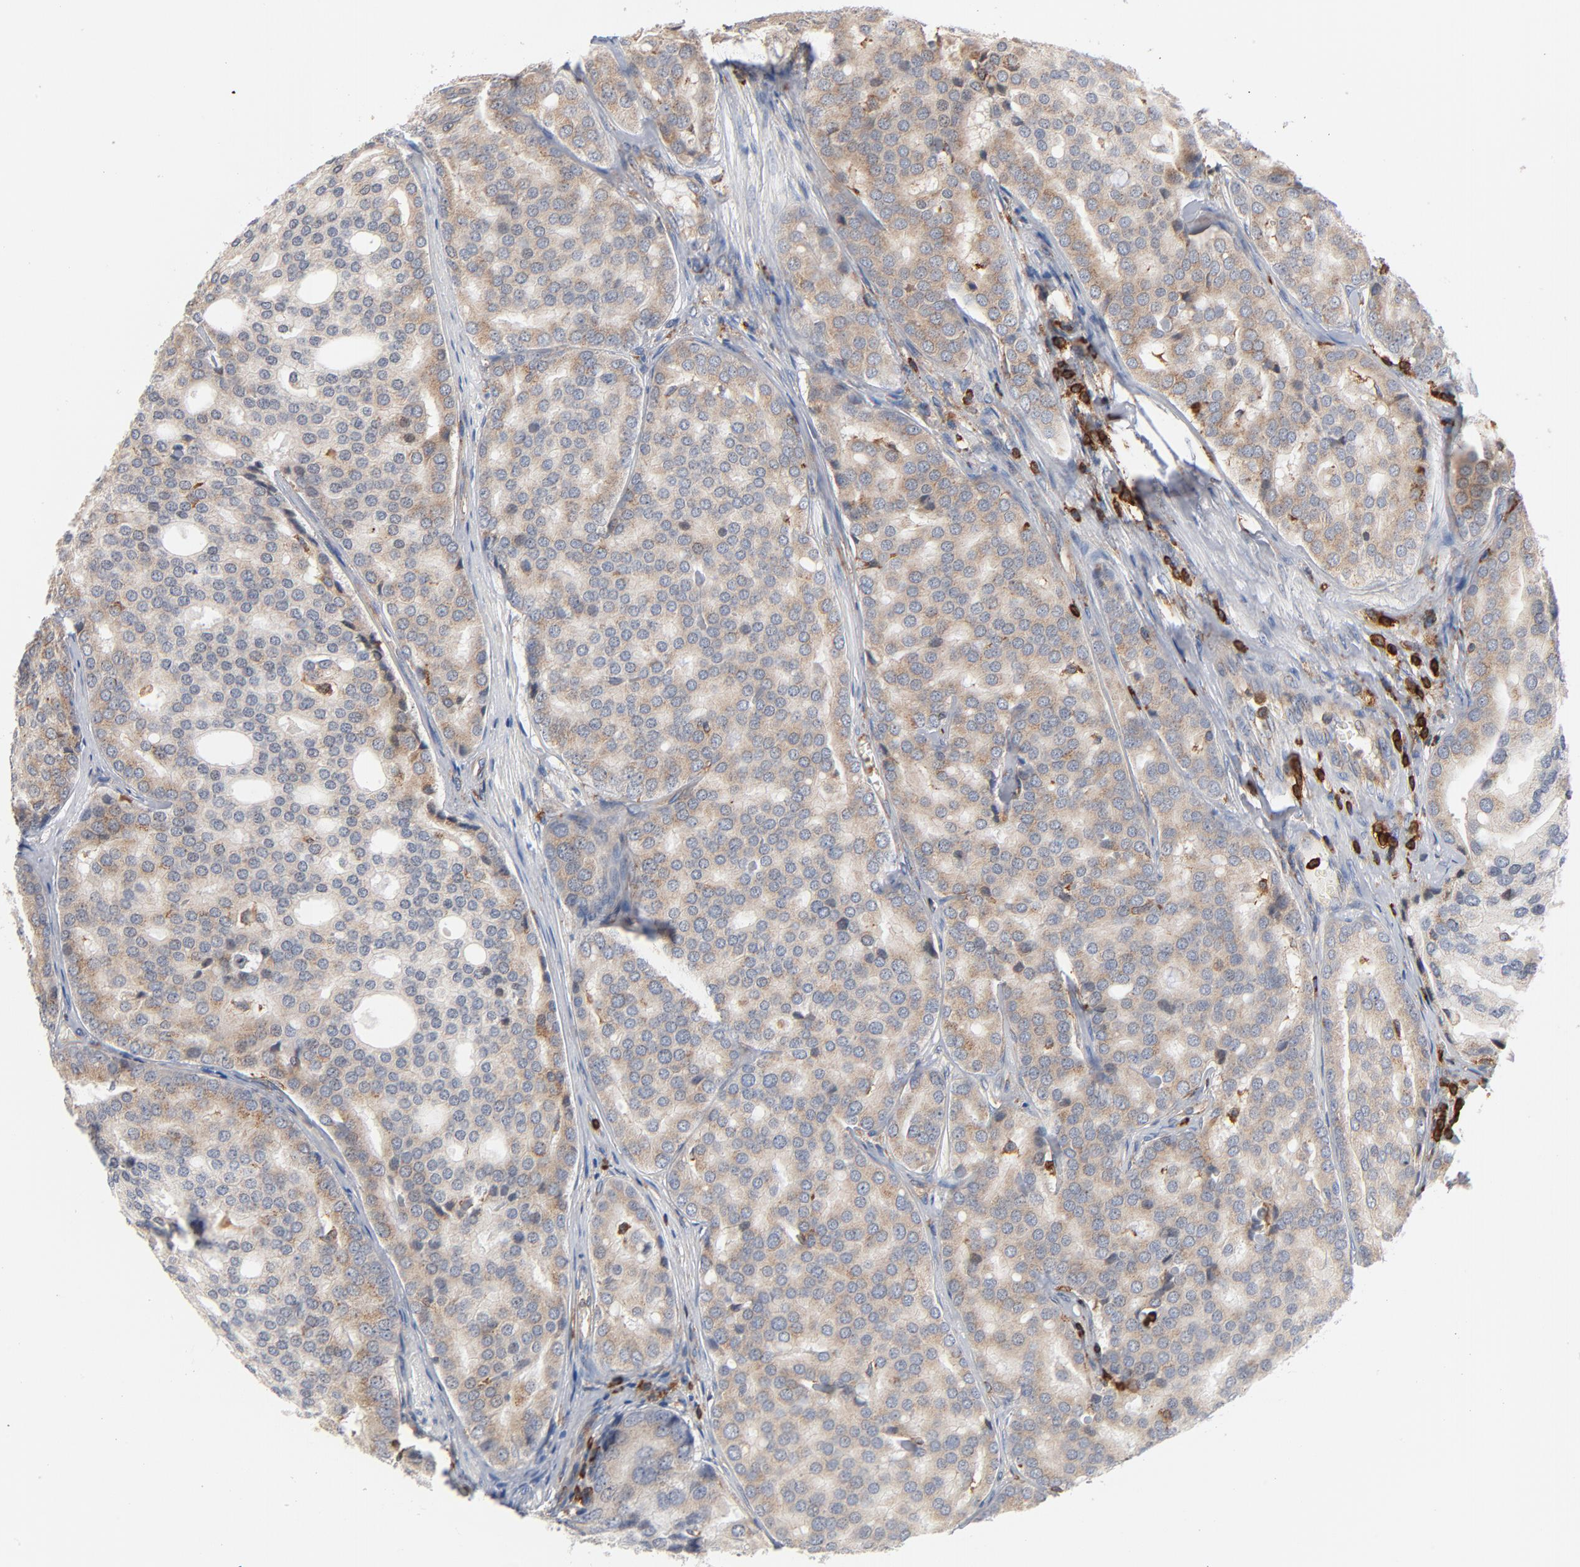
{"staining": {"intensity": "weak", "quantity": ">75%", "location": "cytoplasmic/membranous"}, "tissue": "prostate cancer", "cell_type": "Tumor cells", "image_type": "cancer", "snomed": [{"axis": "morphology", "description": "Adenocarcinoma, High grade"}, {"axis": "topography", "description": "Prostate"}], "caption": "Immunohistochemical staining of prostate high-grade adenocarcinoma demonstrates low levels of weak cytoplasmic/membranous expression in about >75% of tumor cells.", "gene": "SH3KBP1", "patient": {"sex": "male", "age": 64}}